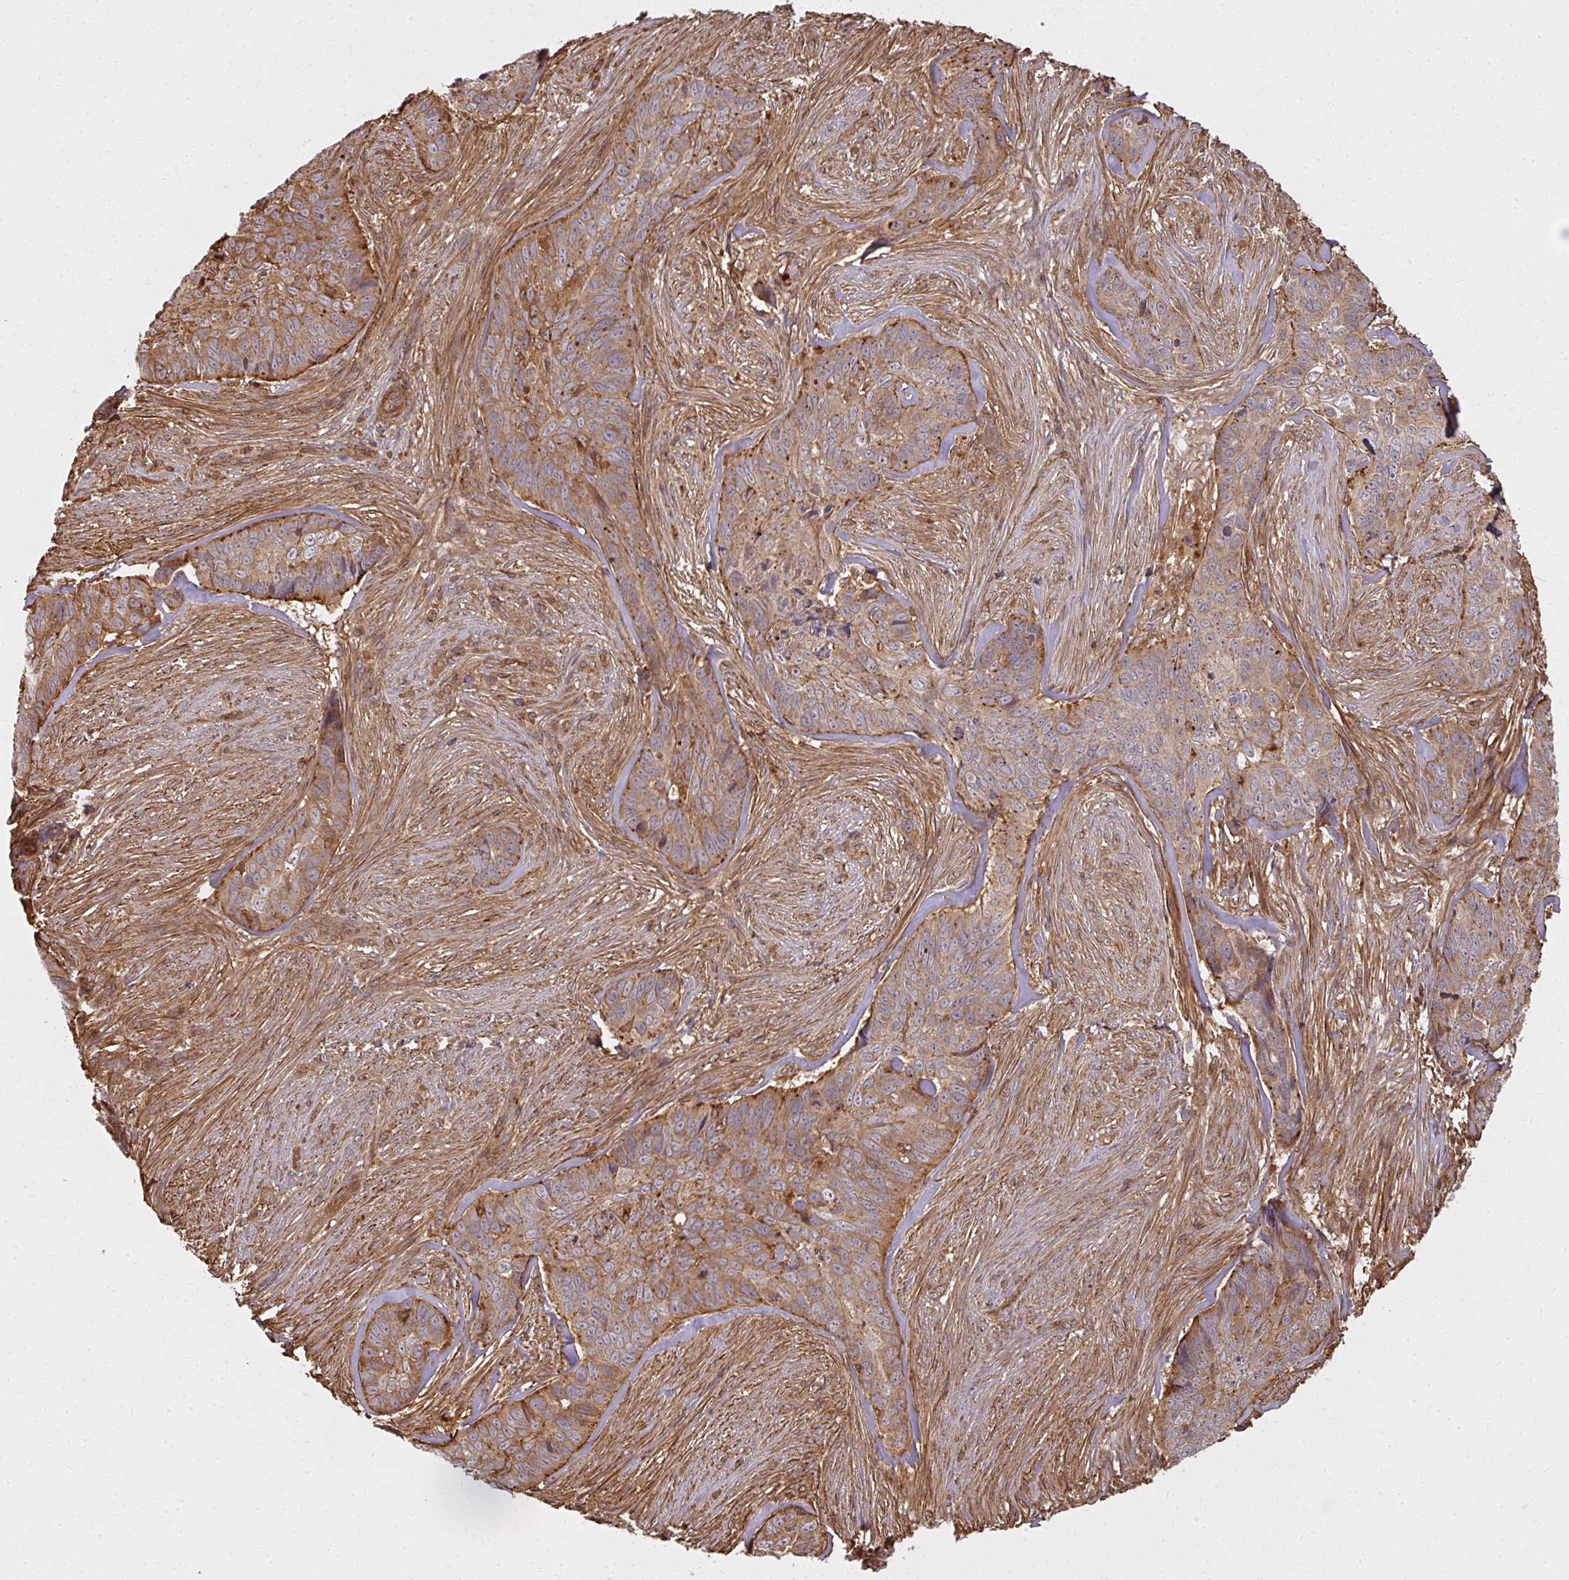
{"staining": {"intensity": "moderate", "quantity": ">75%", "location": "cytoplasmic/membranous"}, "tissue": "skin cancer", "cell_type": "Tumor cells", "image_type": "cancer", "snomed": [{"axis": "morphology", "description": "Basal cell carcinoma"}, {"axis": "topography", "description": "Skin"}], "caption": "DAB immunohistochemical staining of basal cell carcinoma (skin) demonstrates moderate cytoplasmic/membranous protein staining in approximately >75% of tumor cells.", "gene": "GNS", "patient": {"sex": "female", "age": 82}}